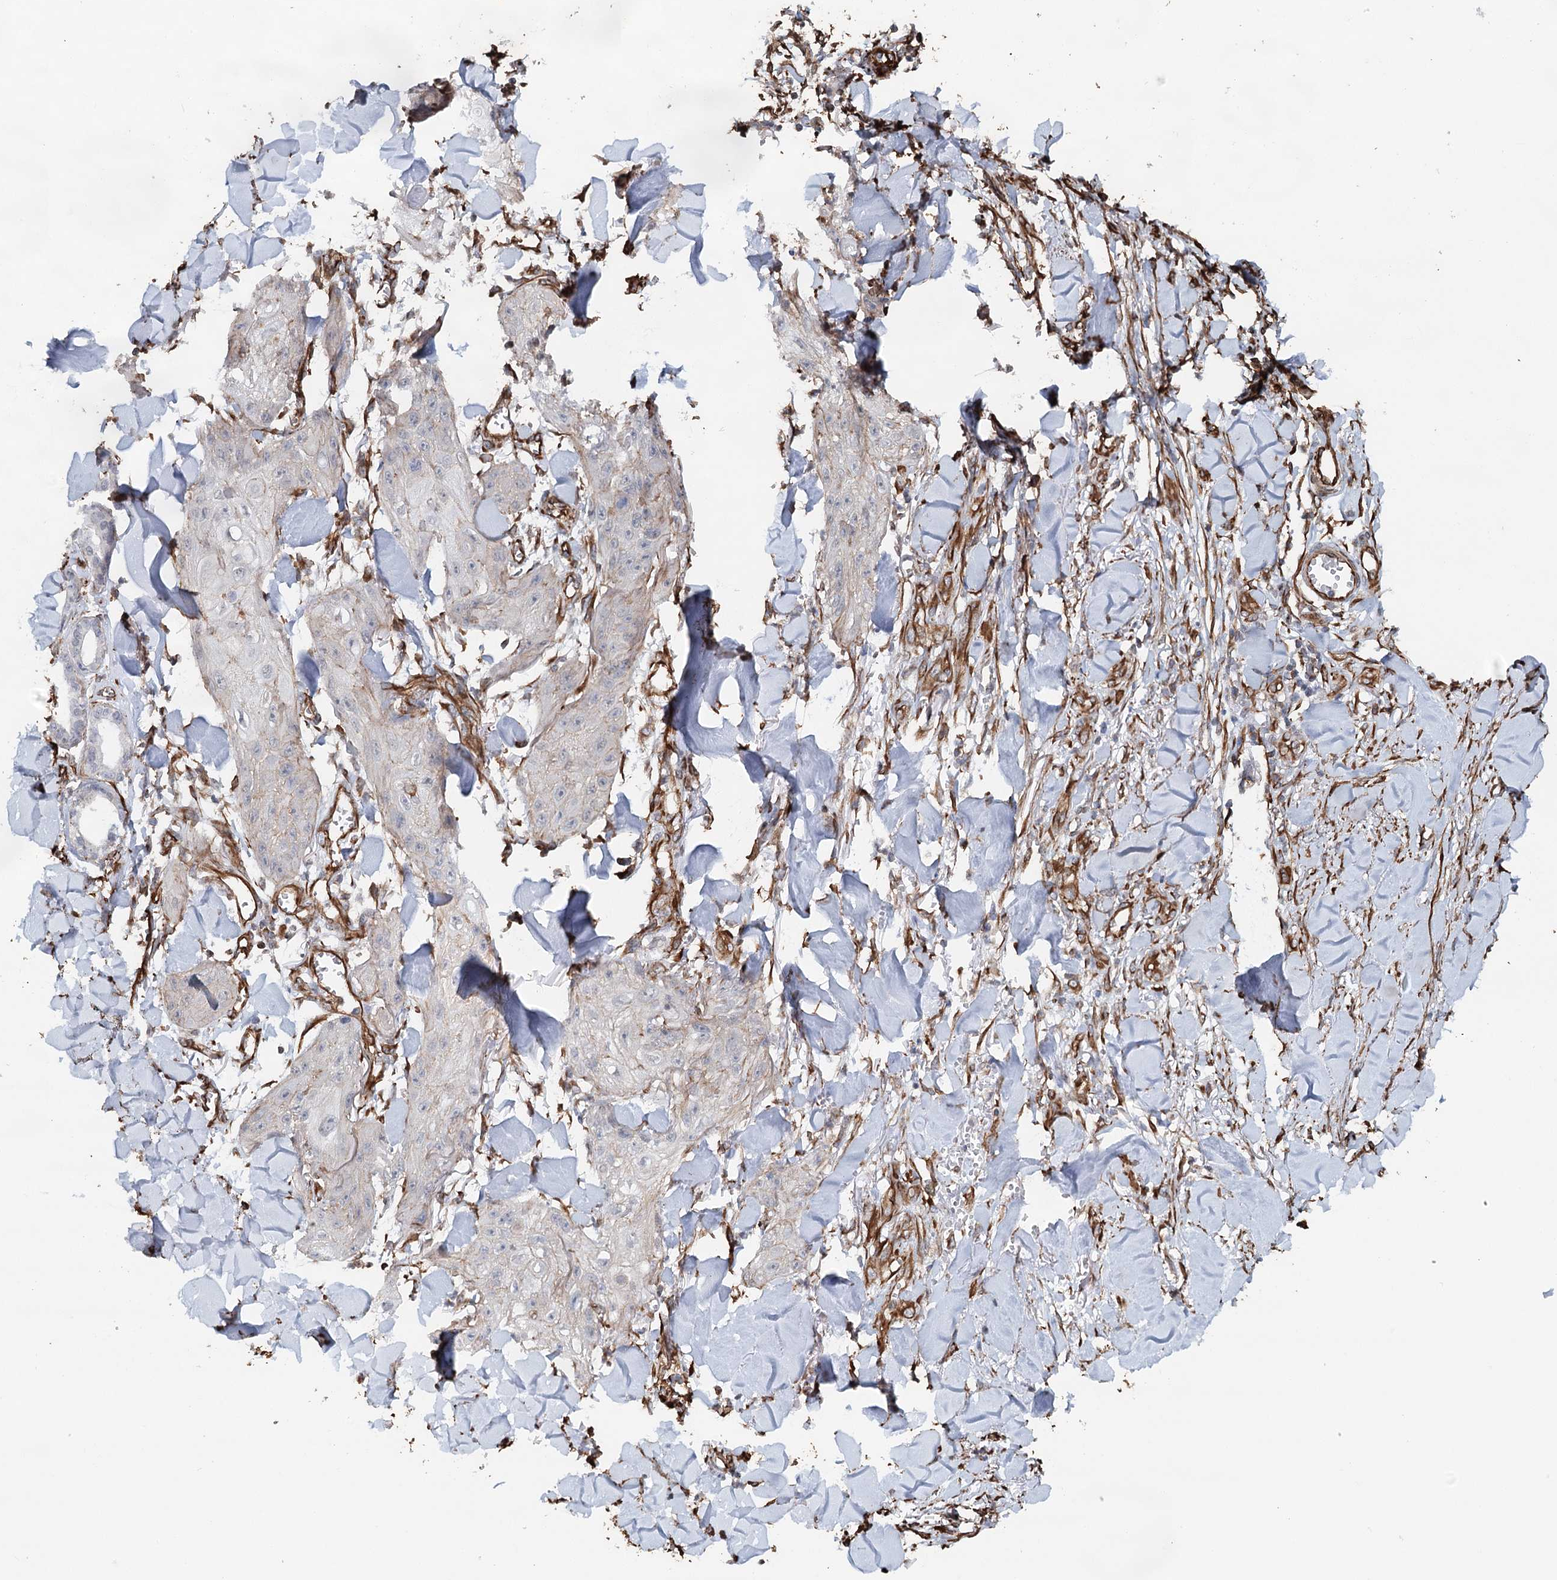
{"staining": {"intensity": "negative", "quantity": "none", "location": "none"}, "tissue": "skin cancer", "cell_type": "Tumor cells", "image_type": "cancer", "snomed": [{"axis": "morphology", "description": "Squamous cell carcinoma, NOS"}, {"axis": "topography", "description": "Skin"}], "caption": "A high-resolution image shows immunohistochemistry (IHC) staining of skin cancer, which demonstrates no significant expression in tumor cells.", "gene": "SYNPO", "patient": {"sex": "male", "age": 74}}